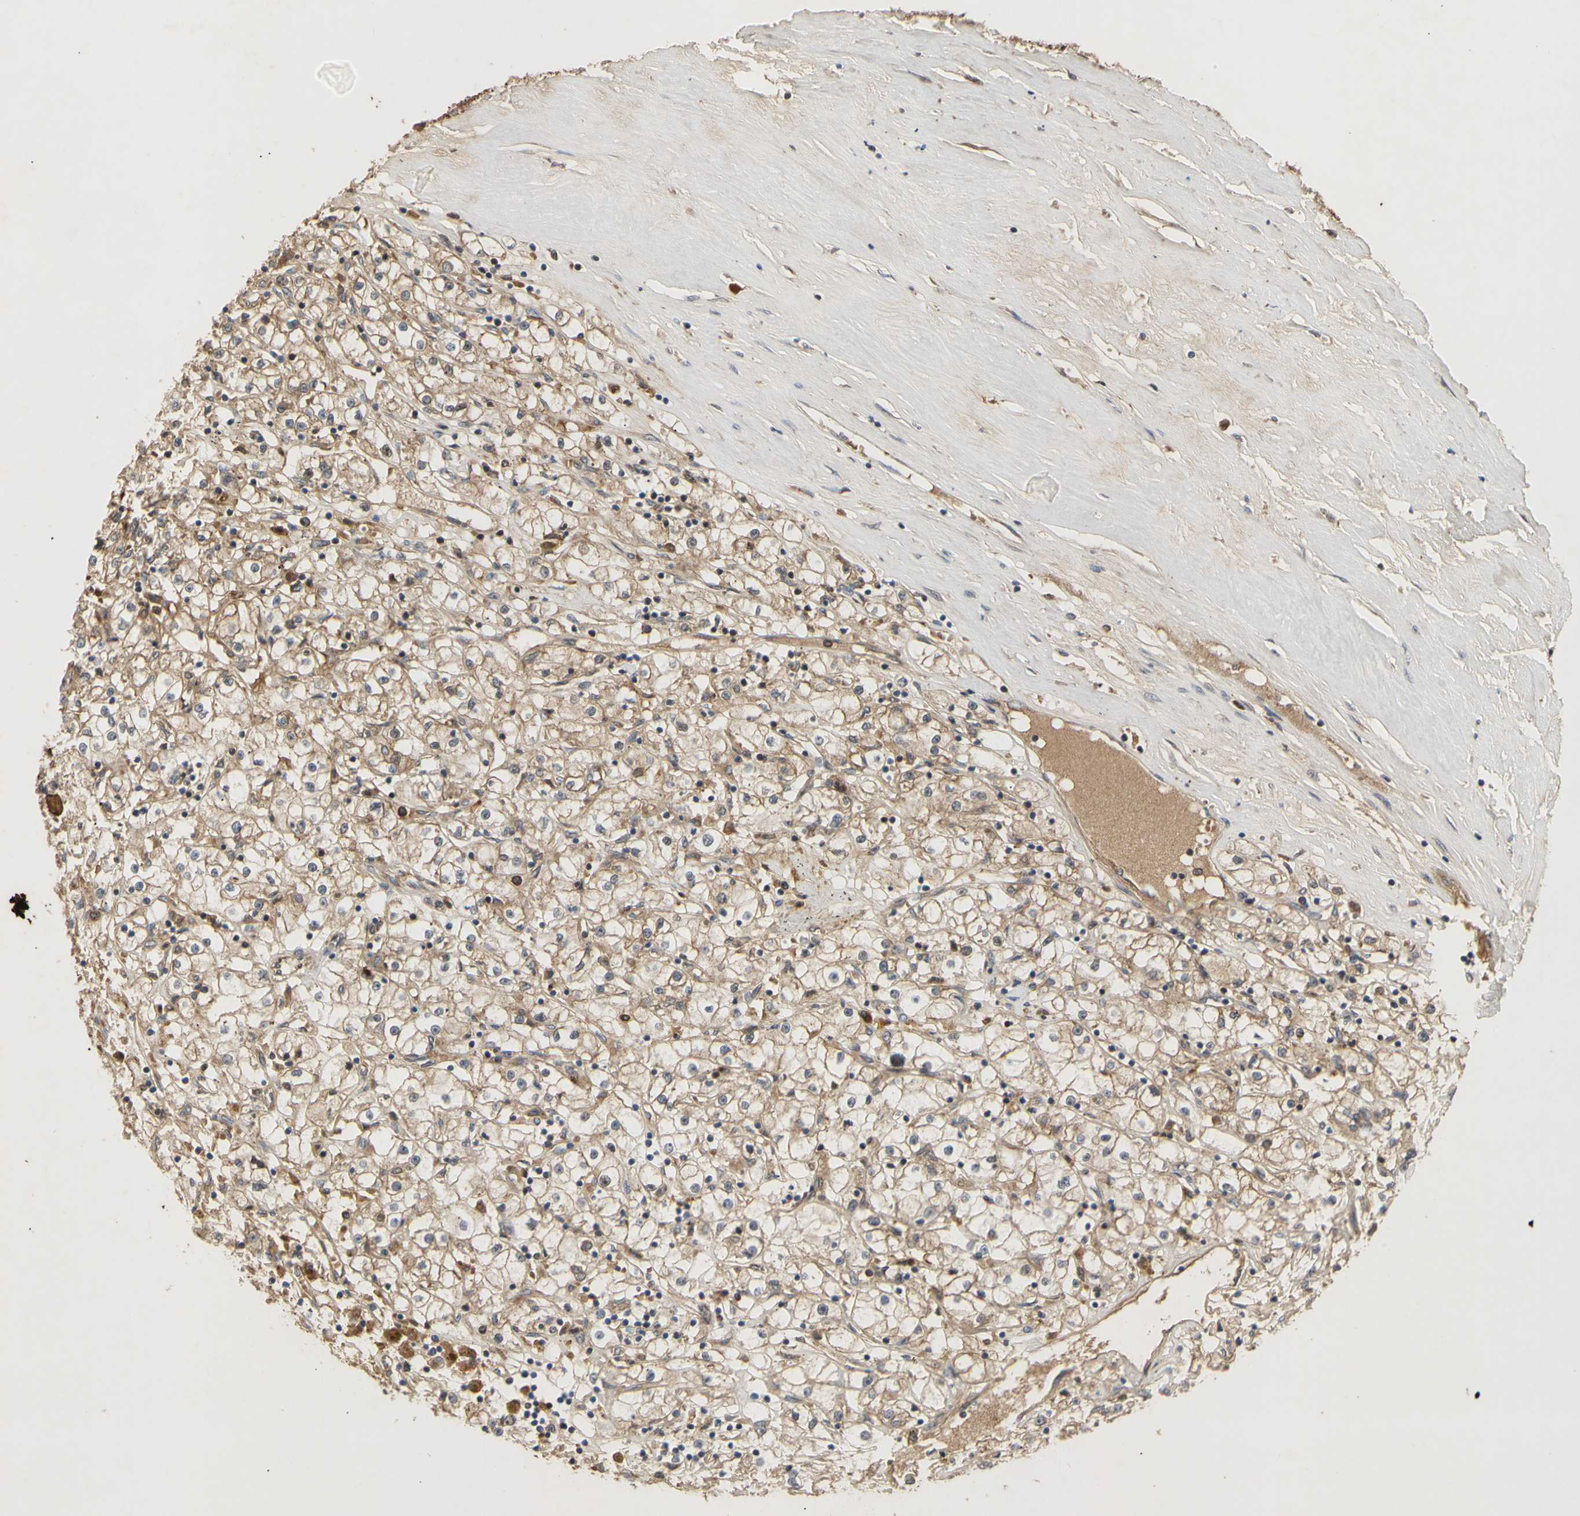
{"staining": {"intensity": "moderate", "quantity": ">75%", "location": "cytoplasmic/membranous"}, "tissue": "renal cancer", "cell_type": "Tumor cells", "image_type": "cancer", "snomed": [{"axis": "morphology", "description": "Adenocarcinoma, NOS"}, {"axis": "topography", "description": "Kidney"}], "caption": "High-power microscopy captured an immunohistochemistry (IHC) micrograph of adenocarcinoma (renal), revealing moderate cytoplasmic/membranous expression in about >75% of tumor cells.", "gene": "PKN1", "patient": {"sex": "male", "age": 56}}